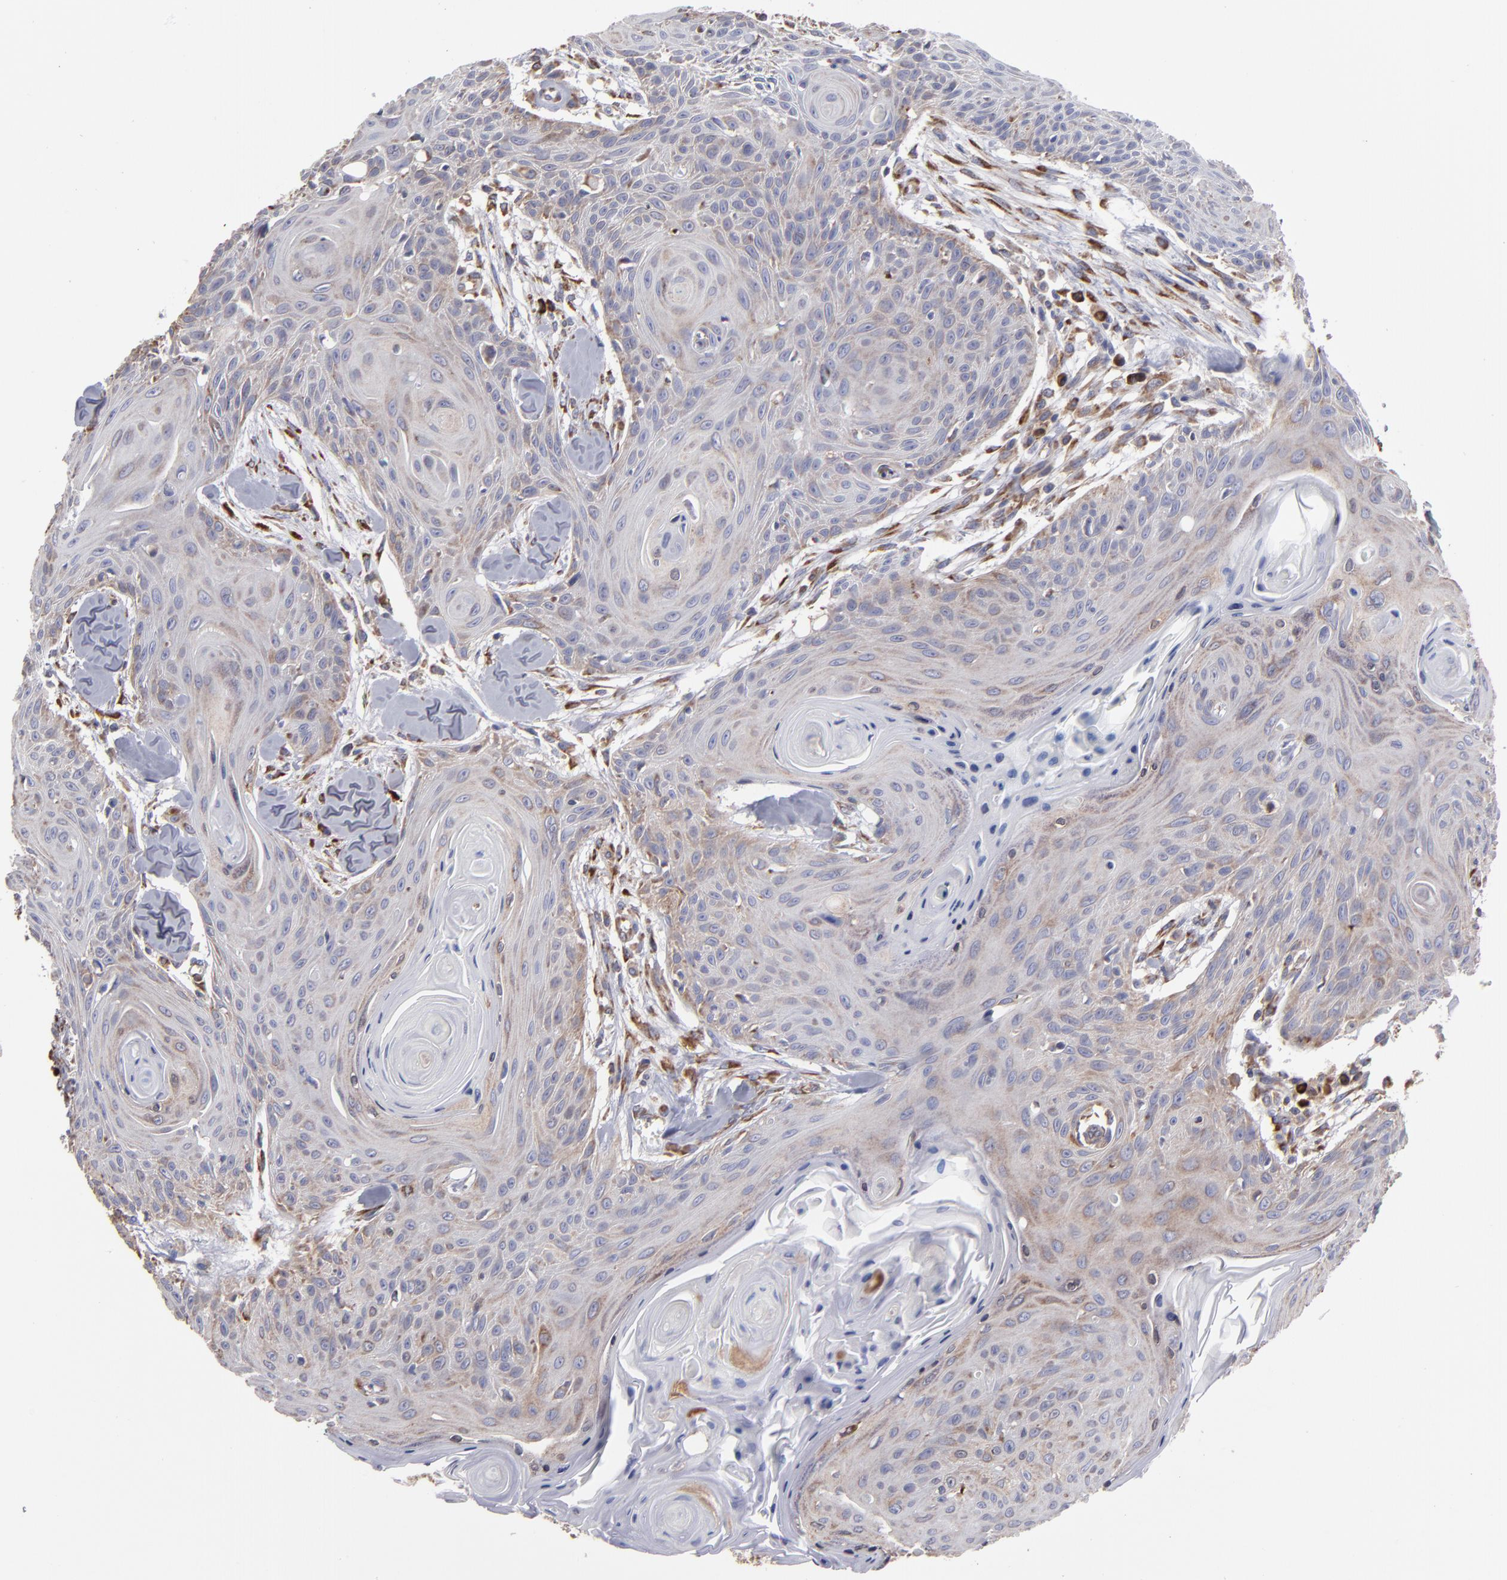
{"staining": {"intensity": "weak", "quantity": "25%-75%", "location": "cytoplasmic/membranous"}, "tissue": "head and neck cancer", "cell_type": "Tumor cells", "image_type": "cancer", "snomed": [{"axis": "morphology", "description": "Squamous cell carcinoma, NOS"}, {"axis": "morphology", "description": "Squamous cell carcinoma, metastatic, NOS"}, {"axis": "topography", "description": "Lymph node"}, {"axis": "topography", "description": "Salivary gland"}, {"axis": "topography", "description": "Head-Neck"}], "caption": "Protein expression analysis of metastatic squamous cell carcinoma (head and neck) reveals weak cytoplasmic/membranous positivity in approximately 25%-75% of tumor cells.", "gene": "SND1", "patient": {"sex": "female", "age": 74}}